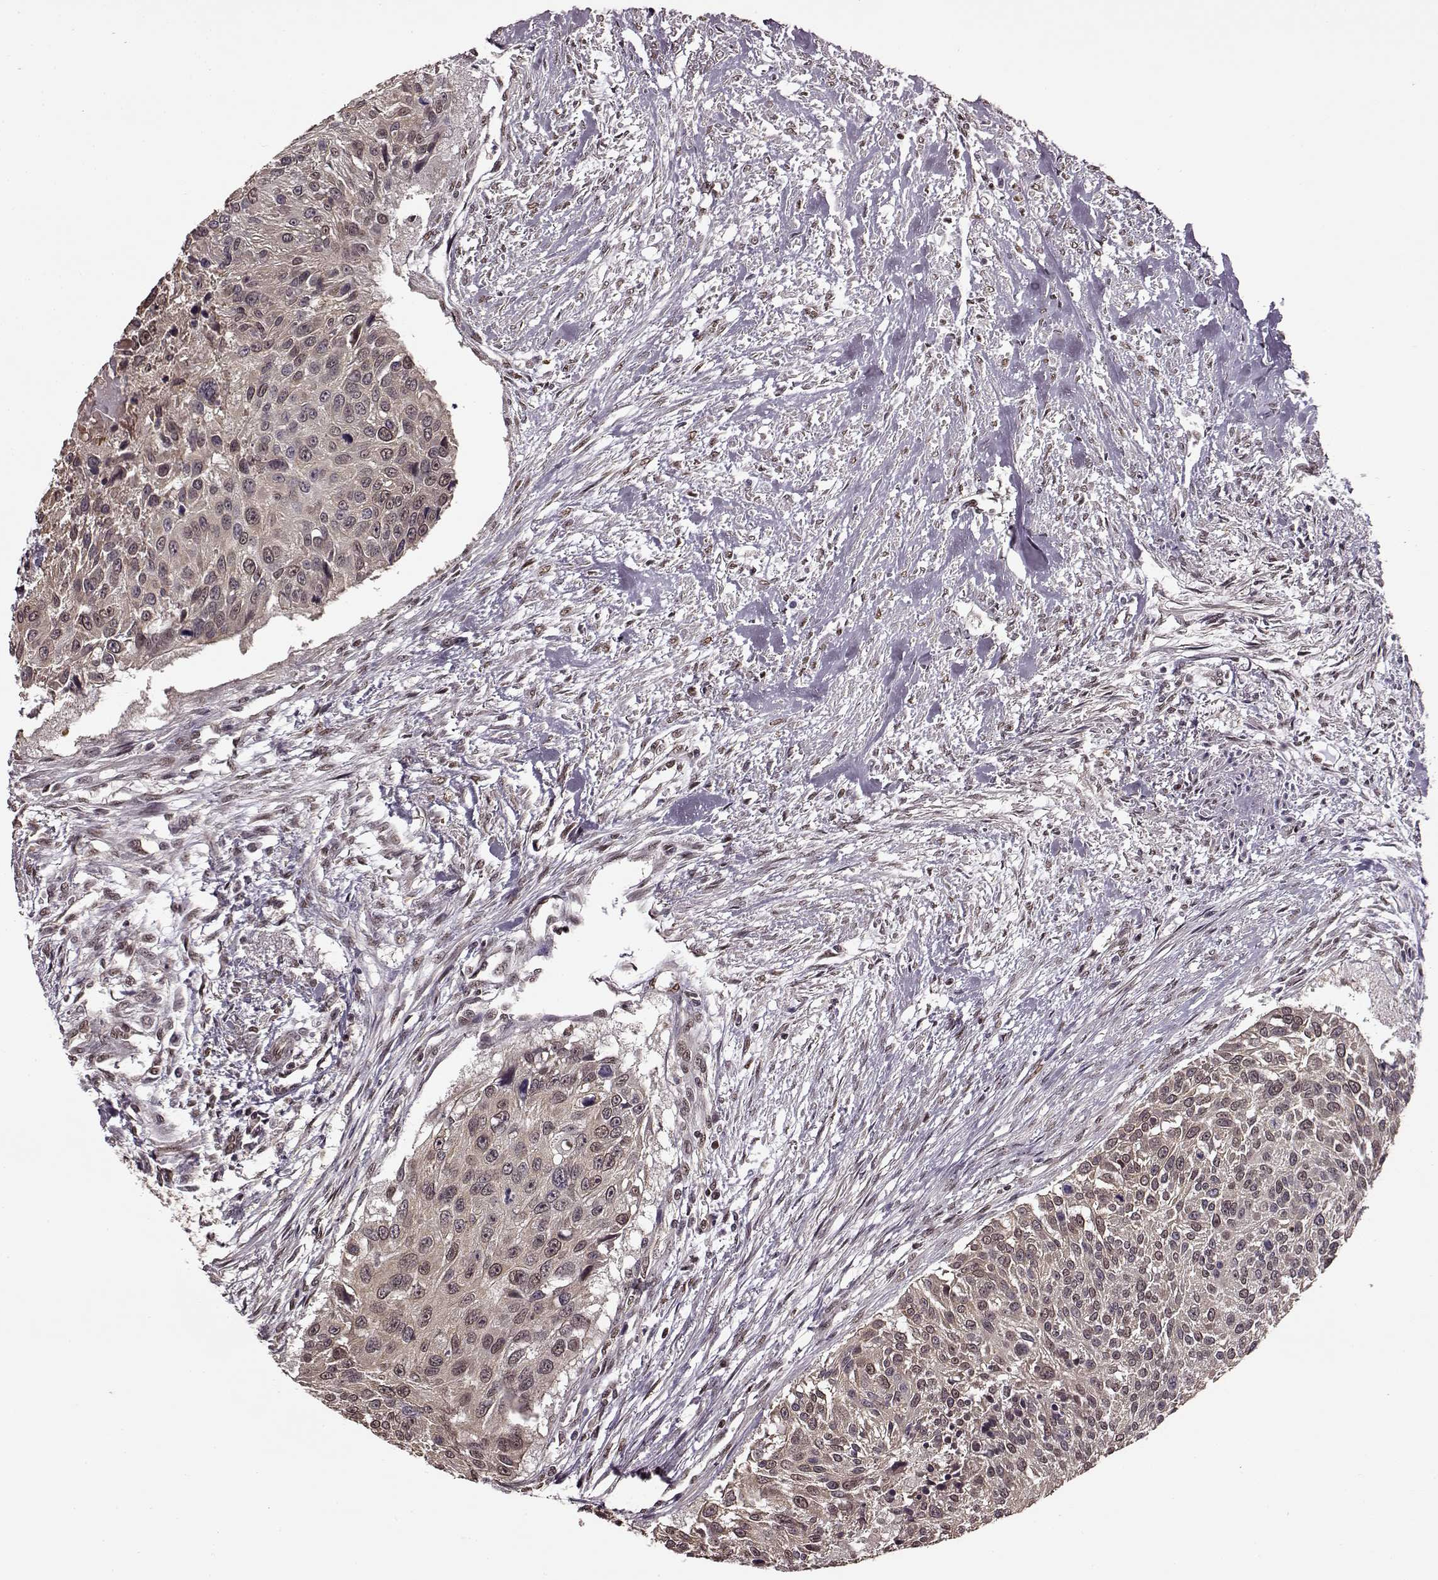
{"staining": {"intensity": "moderate", "quantity": "25%-75%", "location": "nuclear"}, "tissue": "urothelial cancer", "cell_type": "Tumor cells", "image_type": "cancer", "snomed": [{"axis": "morphology", "description": "Urothelial carcinoma, NOS"}, {"axis": "topography", "description": "Urinary bladder"}], "caption": "Transitional cell carcinoma stained with a protein marker exhibits moderate staining in tumor cells.", "gene": "FTO", "patient": {"sex": "male", "age": 55}}